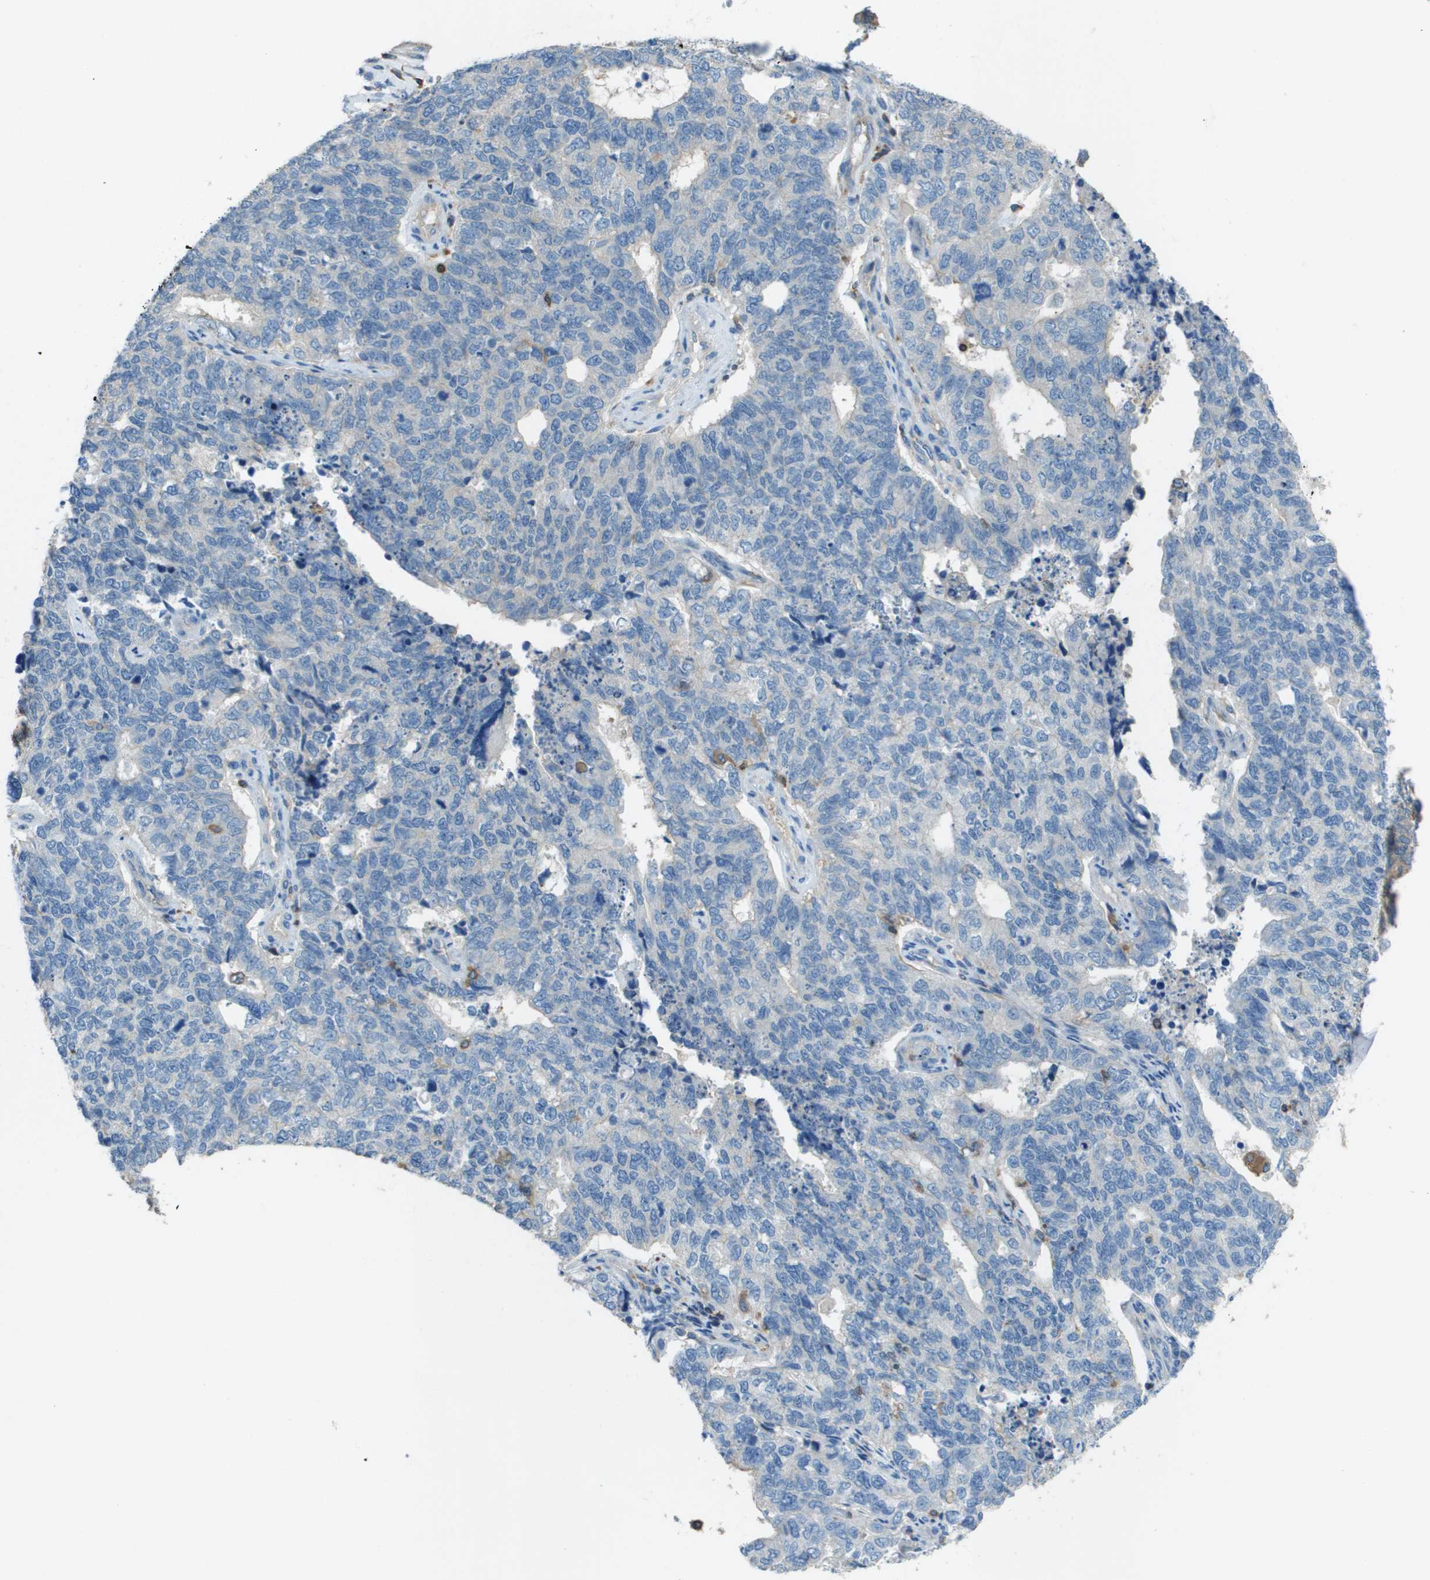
{"staining": {"intensity": "negative", "quantity": "none", "location": "none"}, "tissue": "cervical cancer", "cell_type": "Tumor cells", "image_type": "cancer", "snomed": [{"axis": "morphology", "description": "Squamous cell carcinoma, NOS"}, {"axis": "topography", "description": "Cervix"}], "caption": "Immunohistochemical staining of human squamous cell carcinoma (cervical) shows no significant expression in tumor cells. The staining is performed using DAB brown chromogen with nuclei counter-stained in using hematoxylin.", "gene": "APBB1IP", "patient": {"sex": "female", "age": 63}}